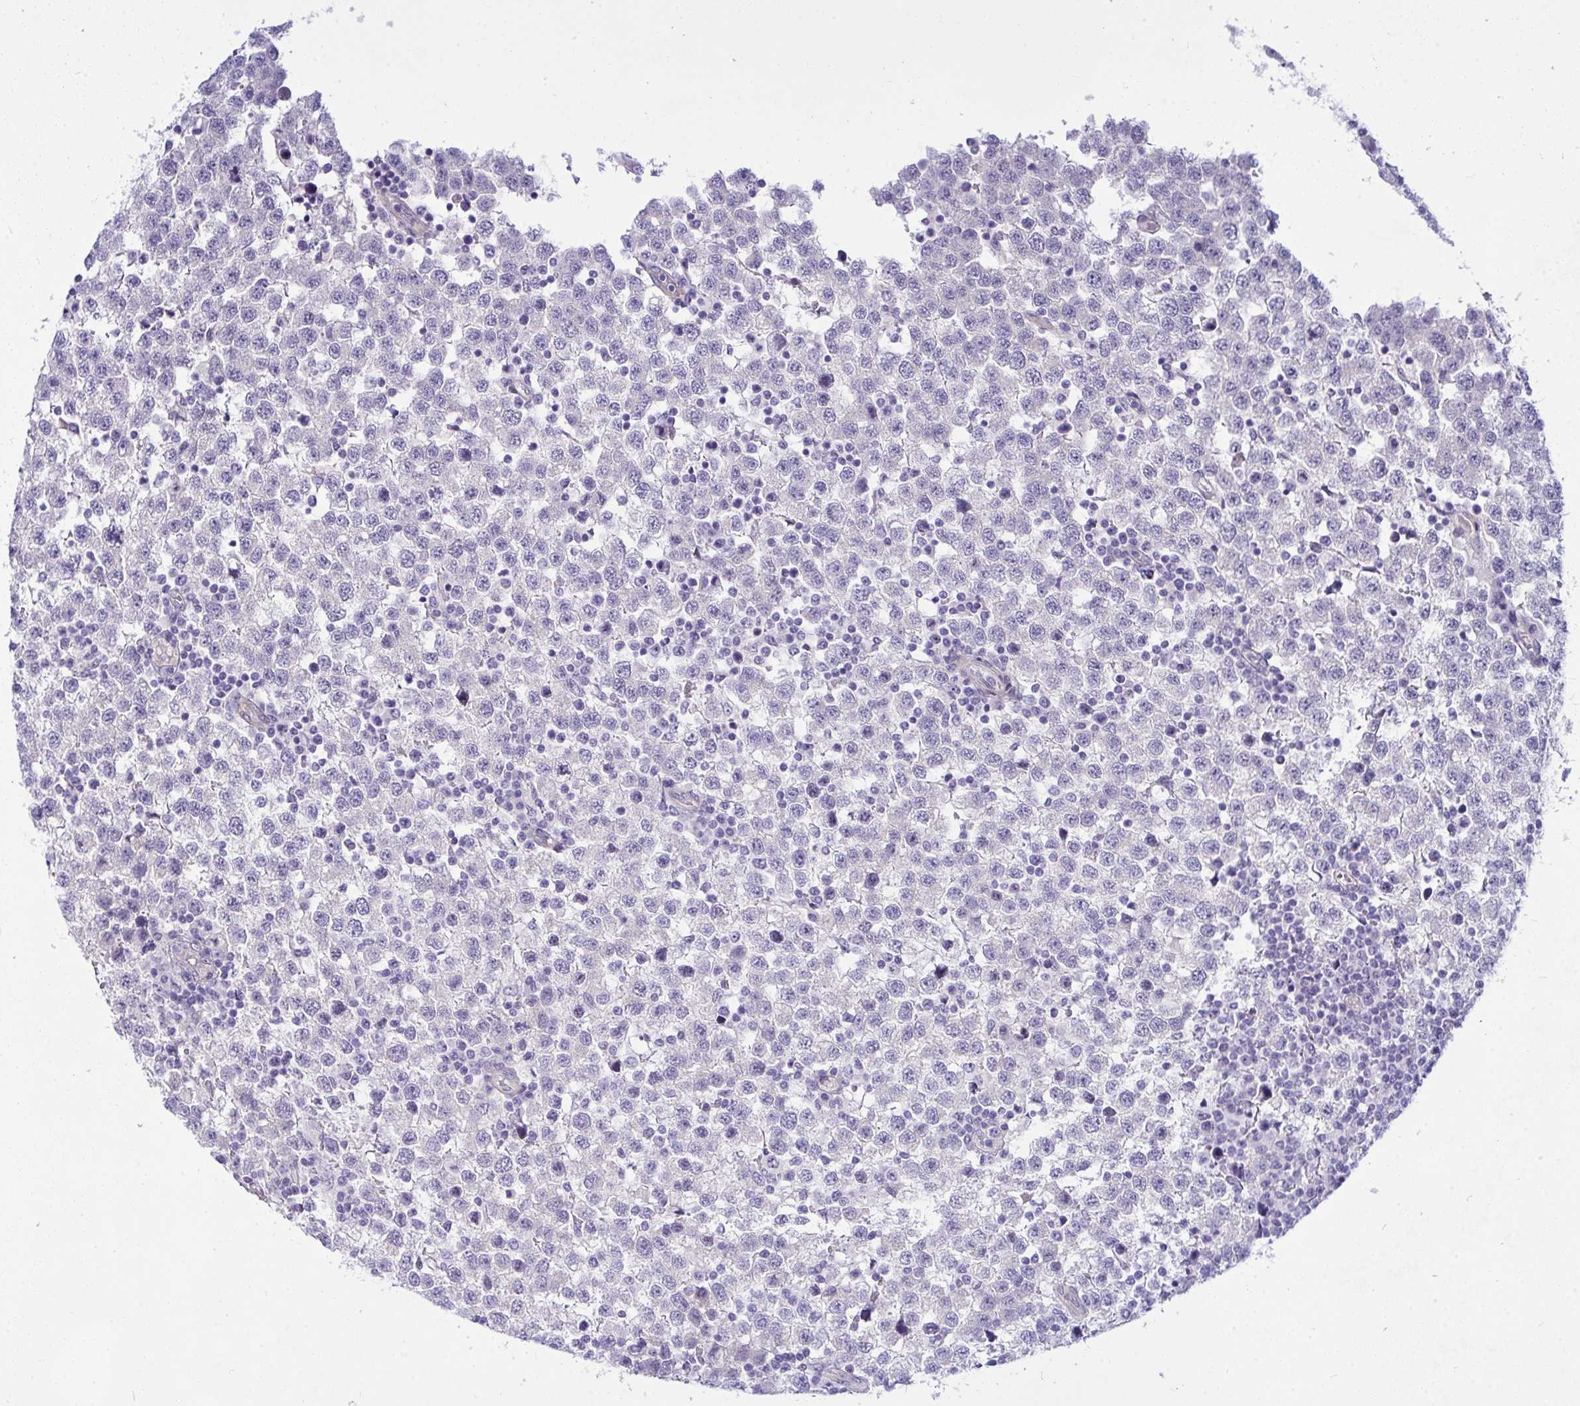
{"staining": {"intensity": "negative", "quantity": "none", "location": "none"}, "tissue": "testis cancer", "cell_type": "Tumor cells", "image_type": "cancer", "snomed": [{"axis": "morphology", "description": "Seminoma, NOS"}, {"axis": "topography", "description": "Testis"}], "caption": "Tumor cells are negative for brown protein staining in testis cancer (seminoma).", "gene": "NFXL1", "patient": {"sex": "male", "age": 34}}